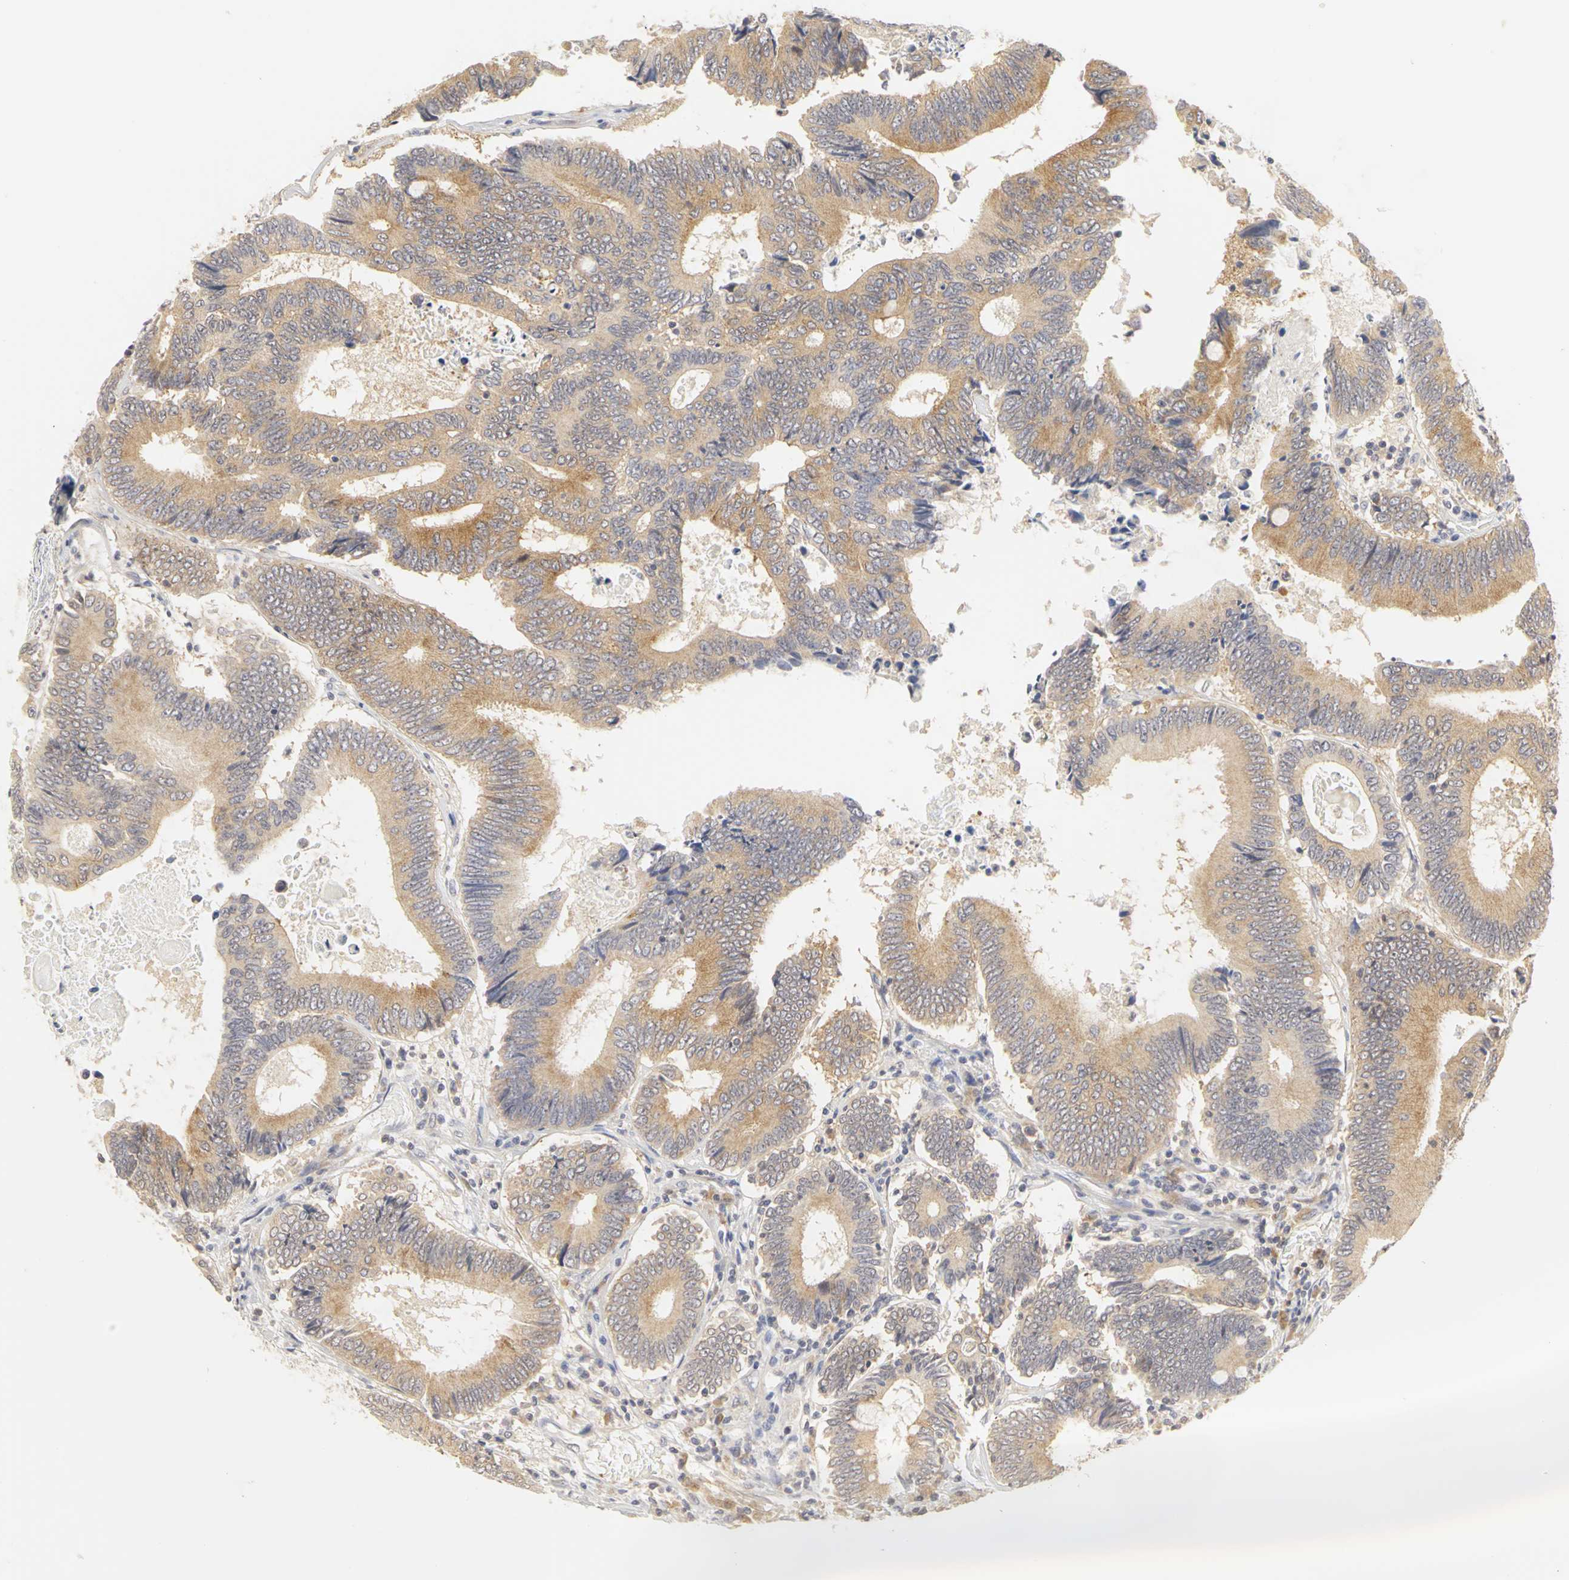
{"staining": {"intensity": "weak", "quantity": ">75%", "location": "cytoplasmic/membranous"}, "tissue": "colorectal cancer", "cell_type": "Tumor cells", "image_type": "cancer", "snomed": [{"axis": "morphology", "description": "Adenocarcinoma, NOS"}, {"axis": "topography", "description": "Colon"}], "caption": "Weak cytoplasmic/membranous protein expression is appreciated in about >75% of tumor cells in colorectal adenocarcinoma.", "gene": "IRAK1", "patient": {"sex": "female", "age": 78}}